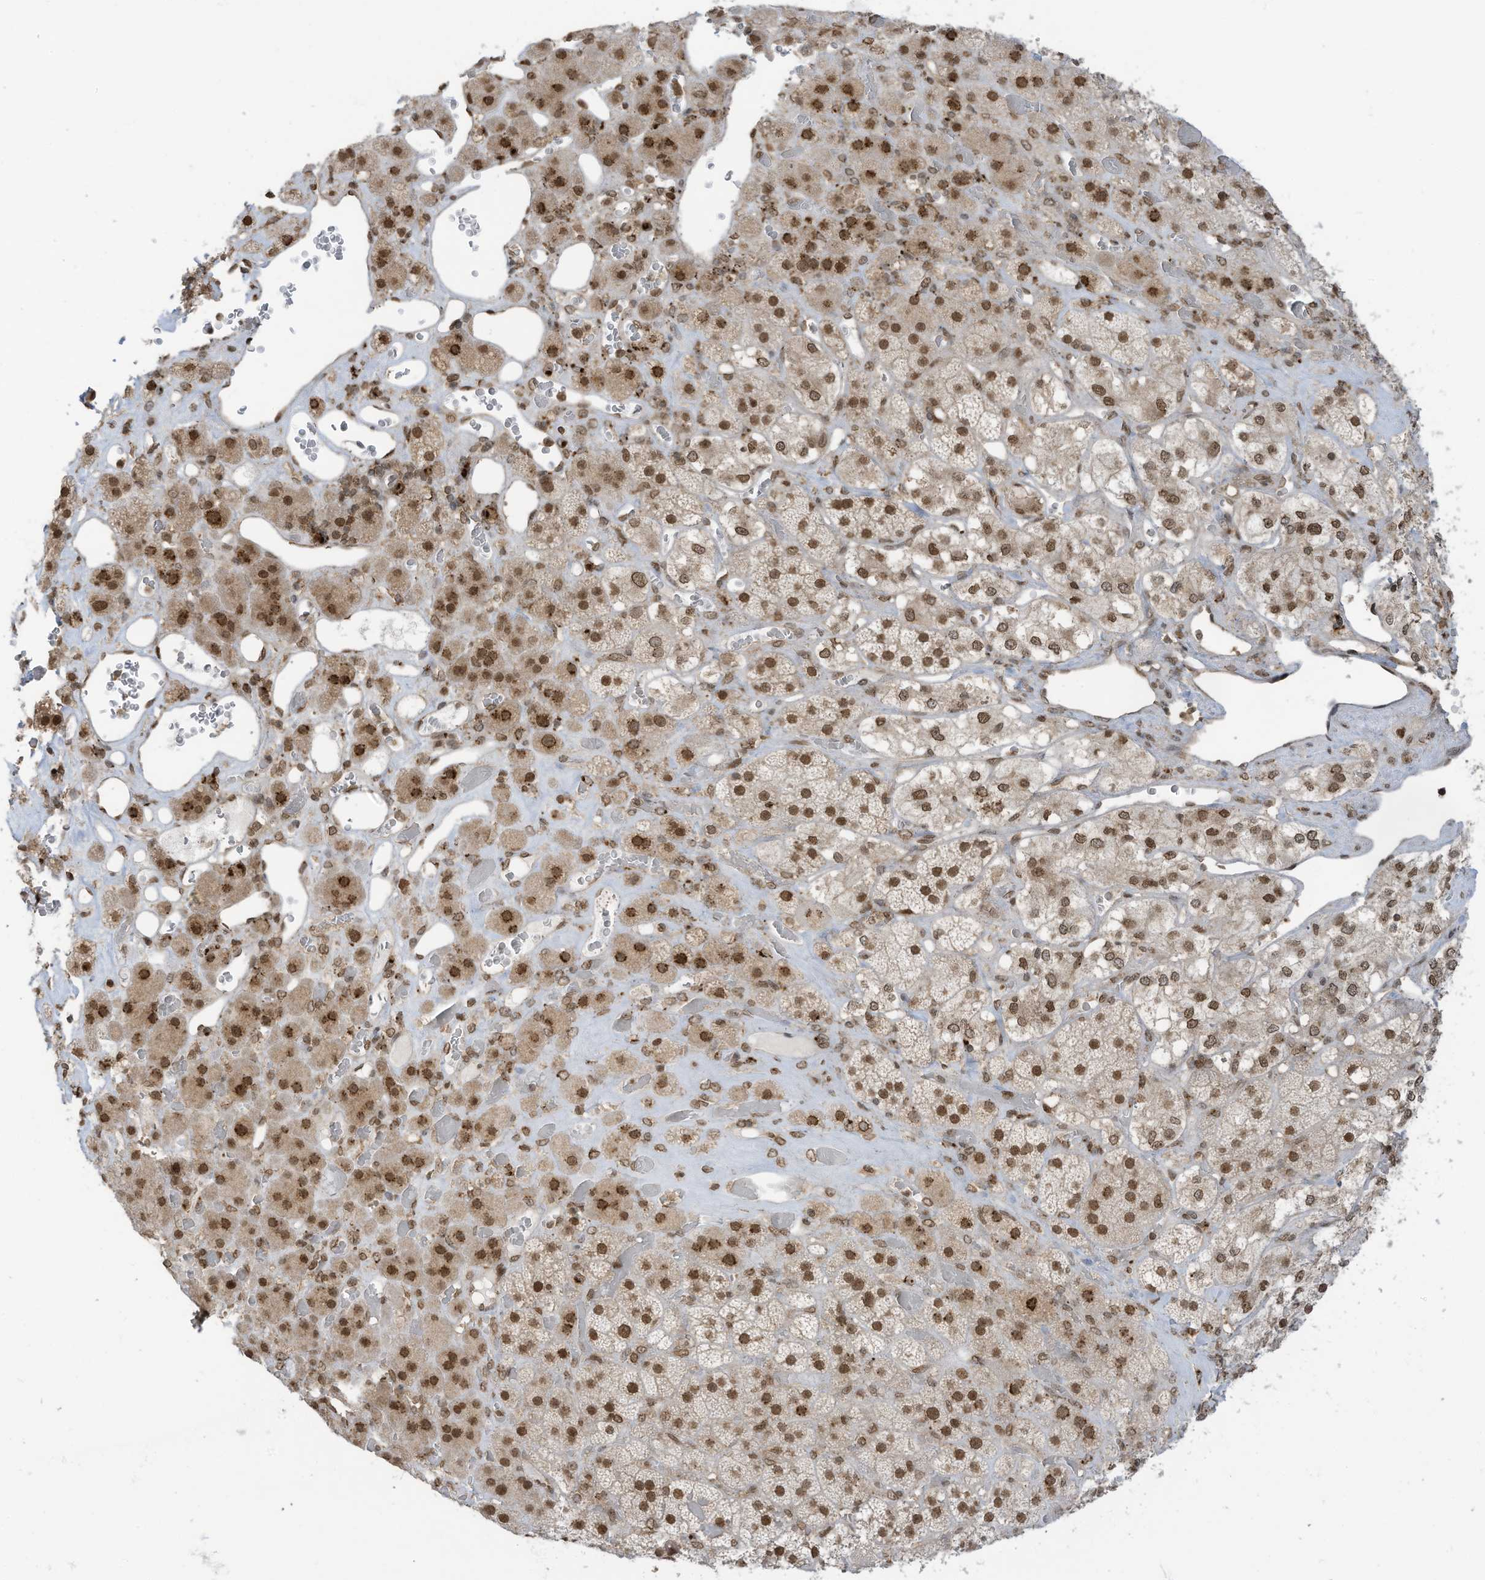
{"staining": {"intensity": "moderate", "quantity": ">75%", "location": "nuclear"}, "tissue": "adrenal gland", "cell_type": "Glandular cells", "image_type": "normal", "snomed": [{"axis": "morphology", "description": "Normal tissue, NOS"}, {"axis": "topography", "description": "Adrenal gland"}], "caption": "Immunohistochemical staining of normal human adrenal gland shows moderate nuclear protein positivity in approximately >75% of glandular cells.", "gene": "KPNB1", "patient": {"sex": "male", "age": 57}}